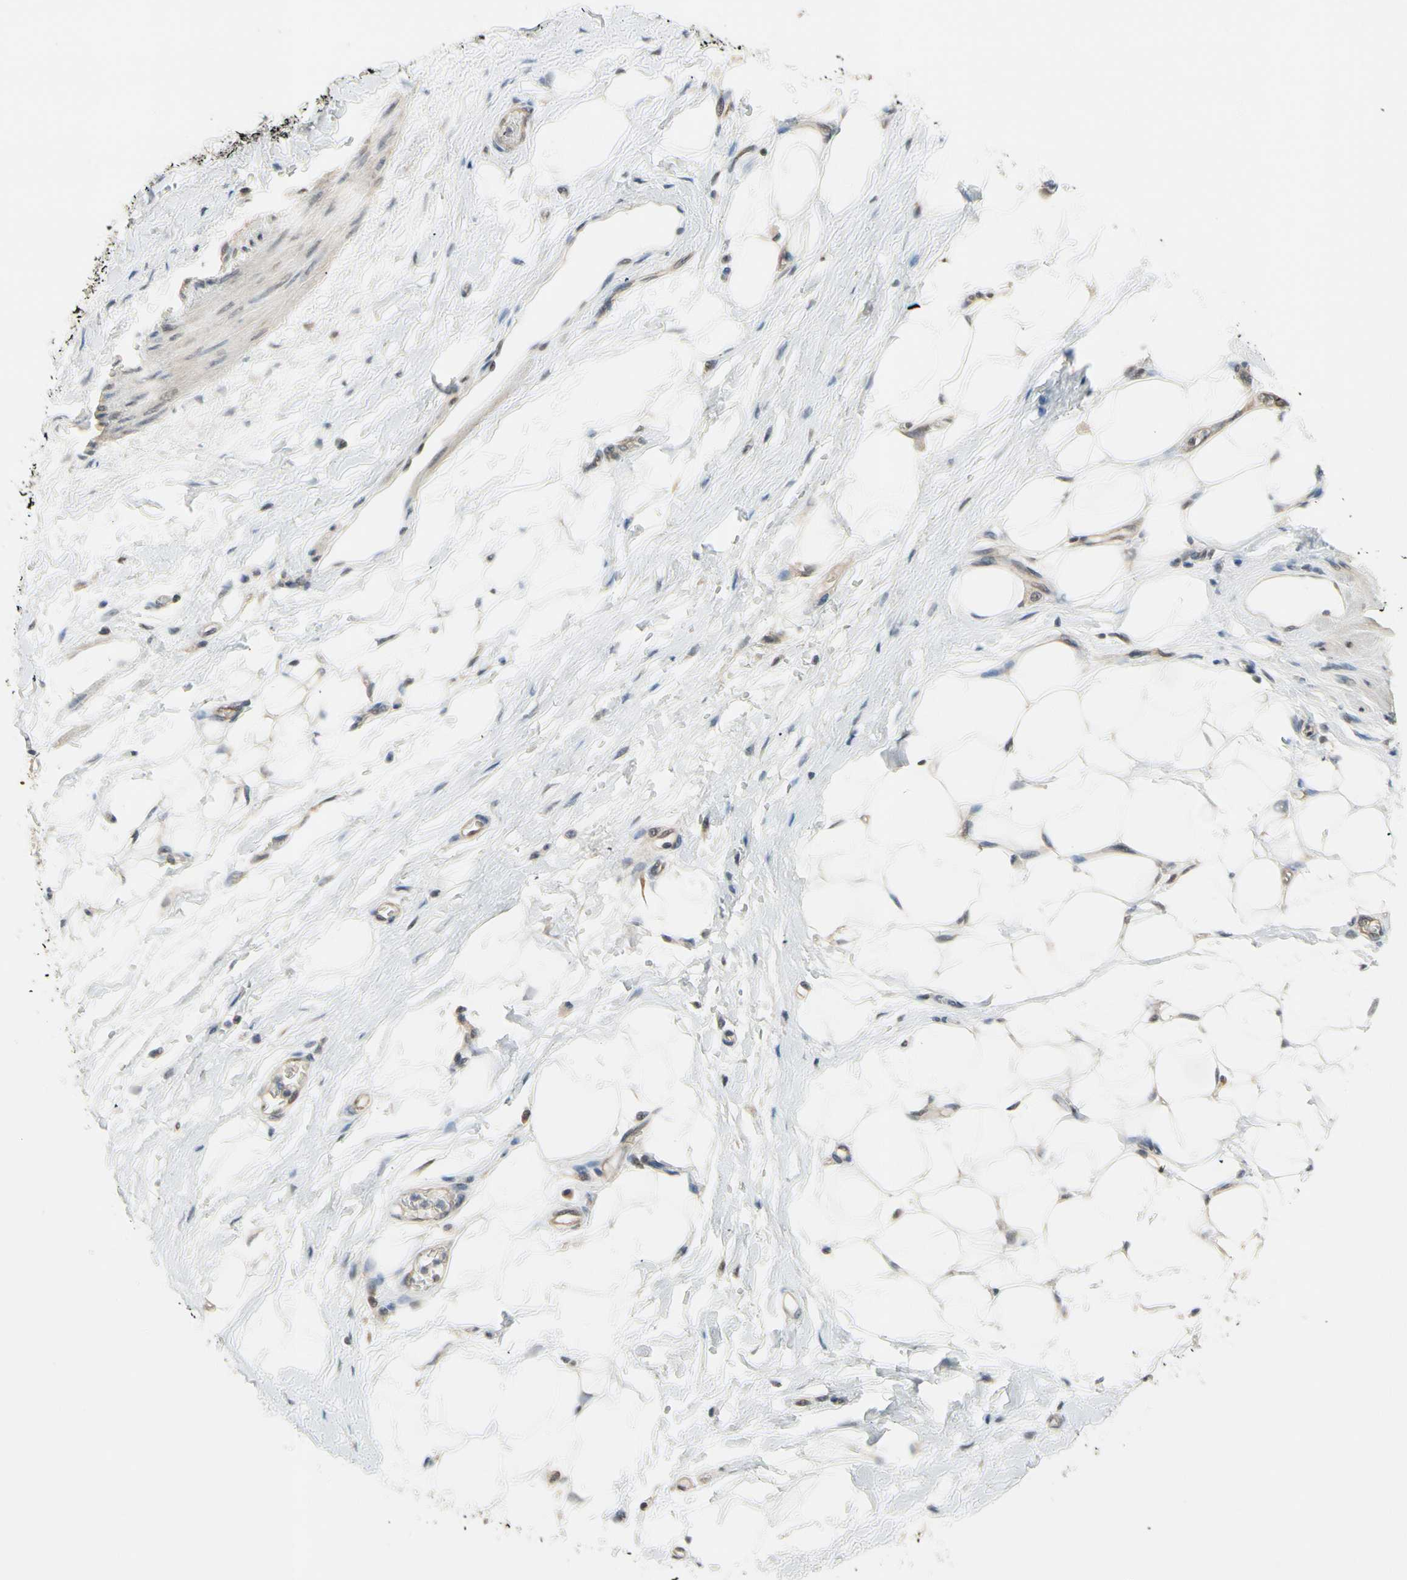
{"staining": {"intensity": "negative", "quantity": "none", "location": "none"}, "tissue": "adipose tissue", "cell_type": "Adipocytes", "image_type": "normal", "snomed": [{"axis": "morphology", "description": "Normal tissue, NOS"}, {"axis": "morphology", "description": "Urothelial carcinoma, High grade"}, {"axis": "topography", "description": "Vascular tissue"}, {"axis": "topography", "description": "Urinary bladder"}], "caption": "This is an IHC photomicrograph of normal adipose tissue. There is no positivity in adipocytes.", "gene": "TAF12", "patient": {"sex": "female", "age": 56}}